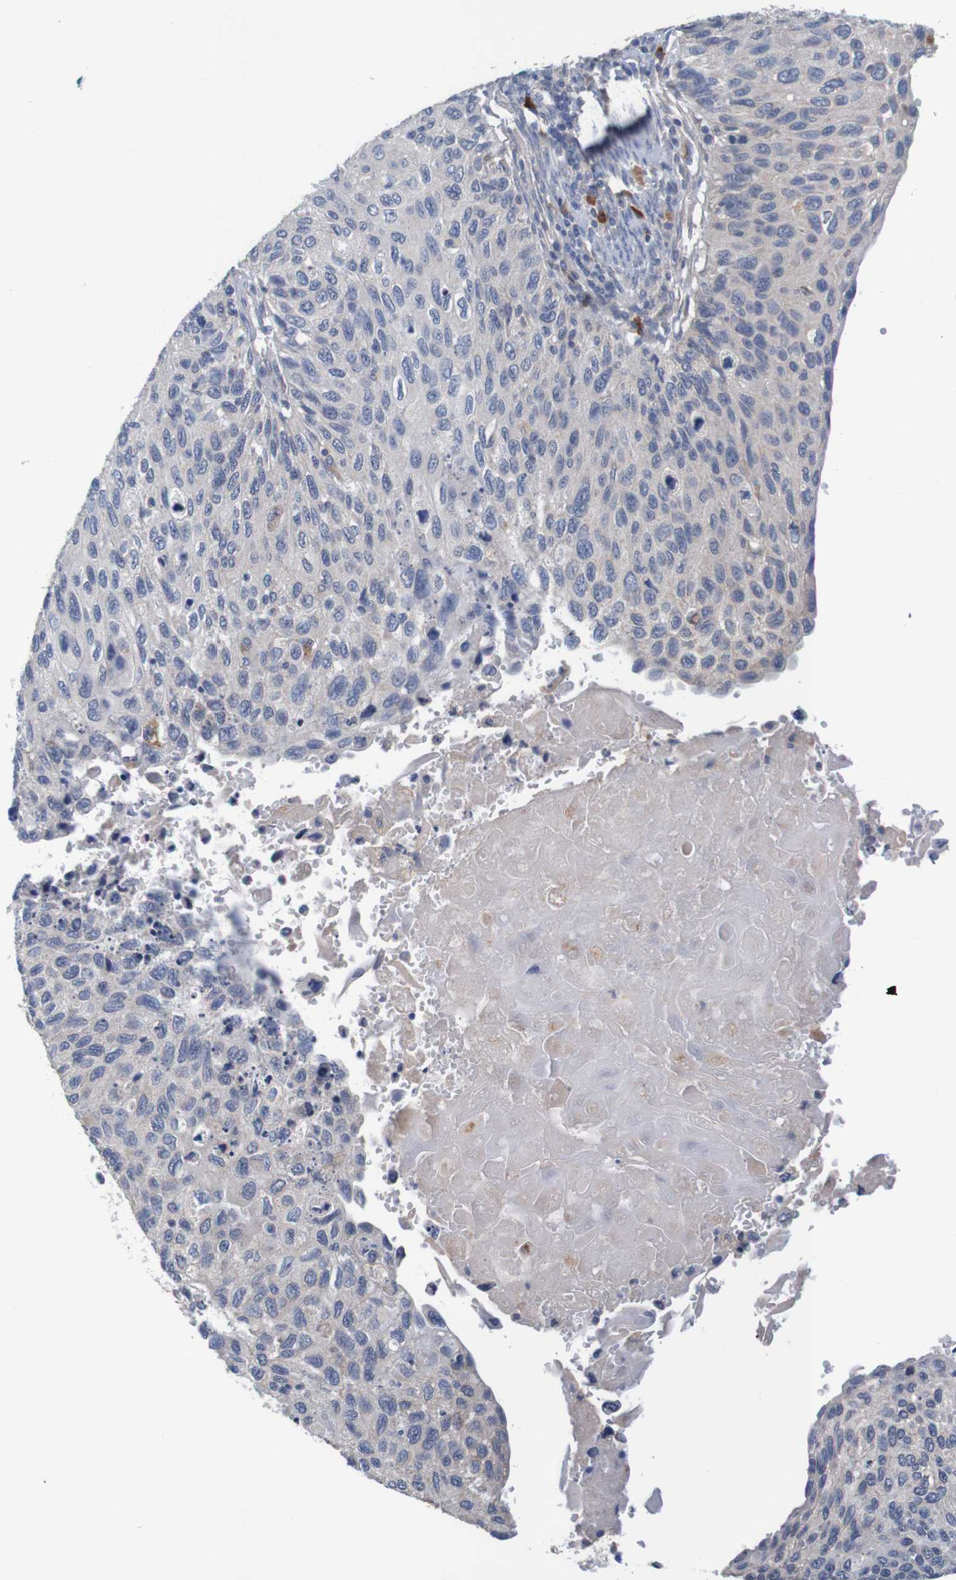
{"staining": {"intensity": "weak", "quantity": "<25%", "location": "cytoplasmic/membranous"}, "tissue": "cervical cancer", "cell_type": "Tumor cells", "image_type": "cancer", "snomed": [{"axis": "morphology", "description": "Squamous cell carcinoma, NOS"}, {"axis": "topography", "description": "Cervix"}], "caption": "This is an immunohistochemistry (IHC) histopathology image of cervical squamous cell carcinoma. There is no expression in tumor cells.", "gene": "LTA", "patient": {"sex": "female", "age": 70}}